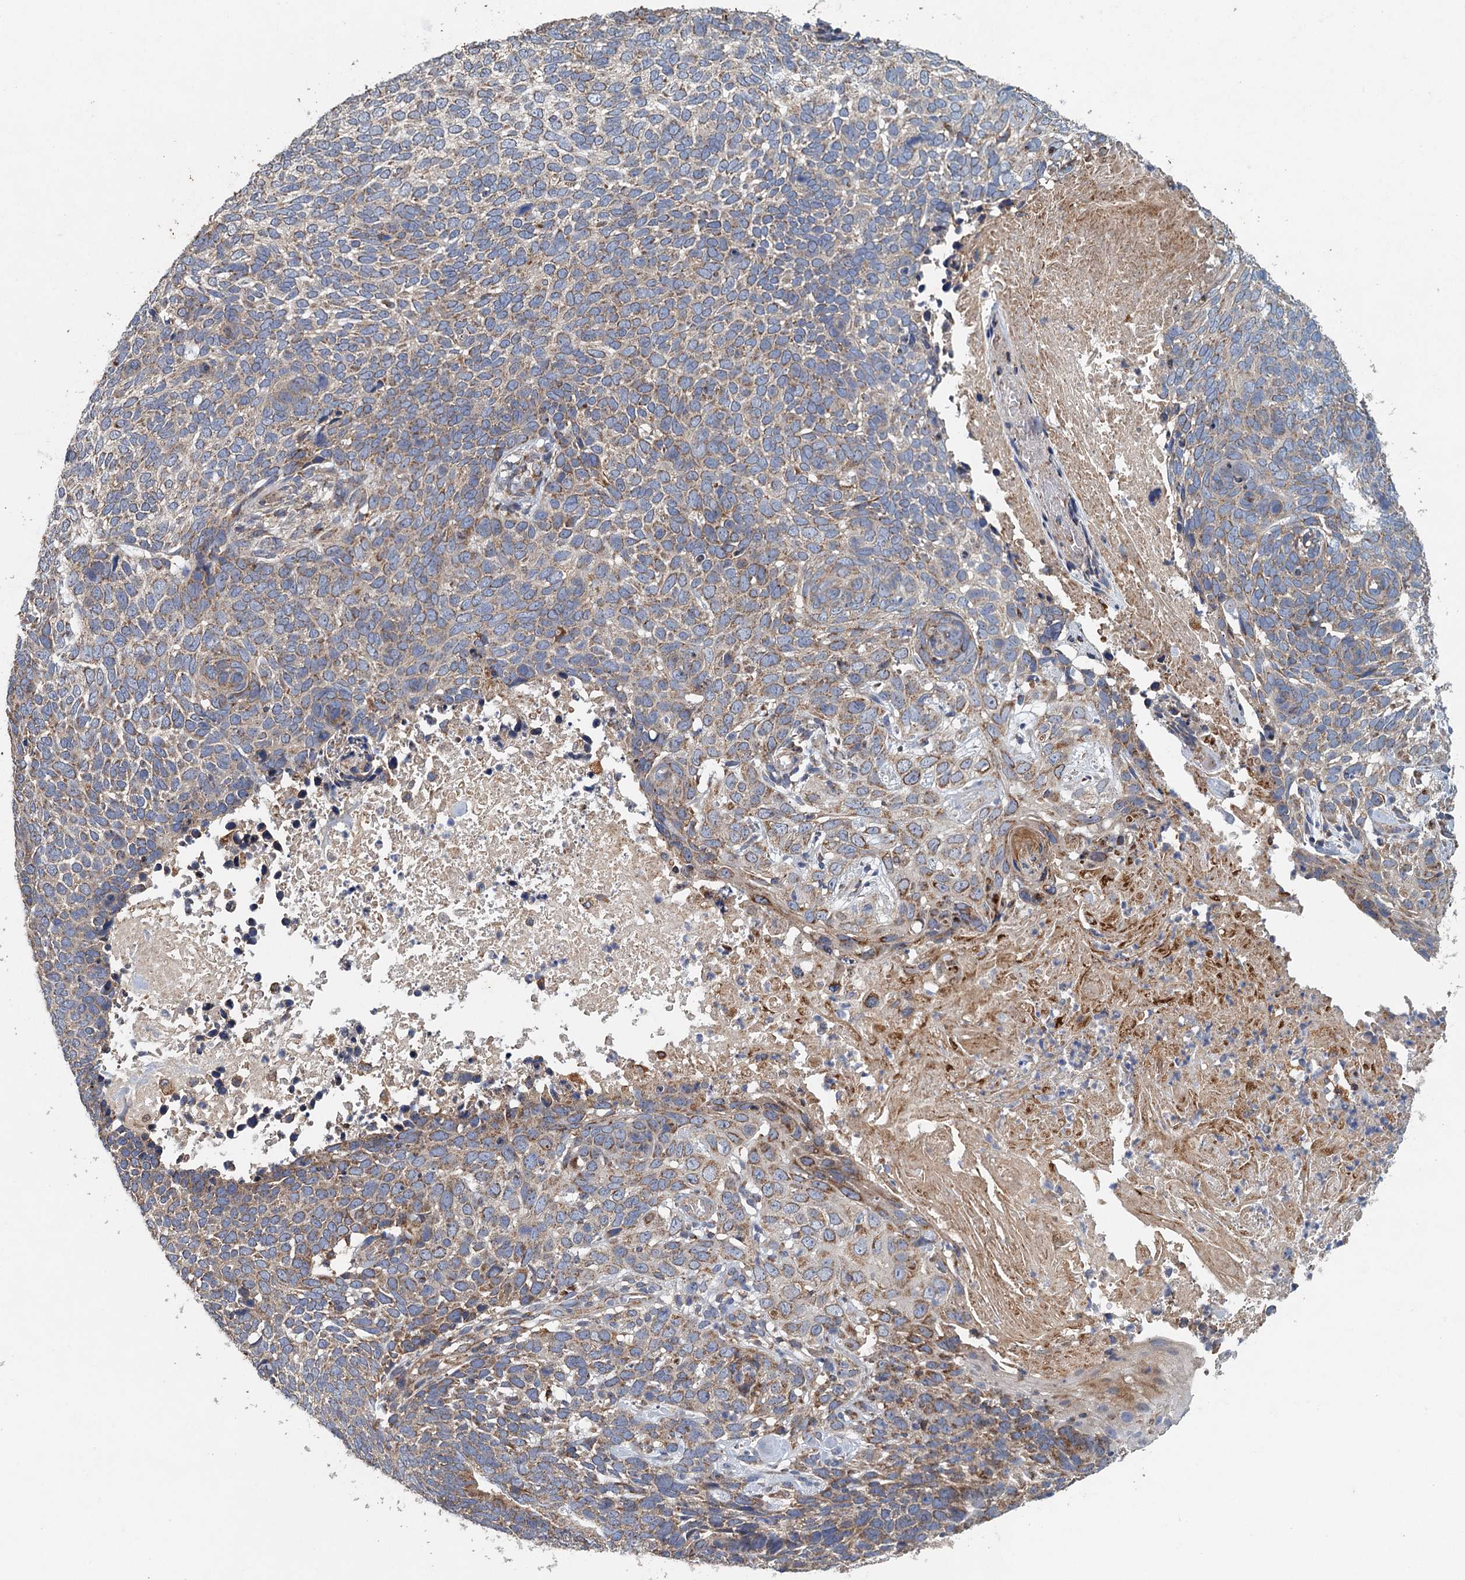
{"staining": {"intensity": "weak", "quantity": ">75%", "location": "cytoplasmic/membranous"}, "tissue": "skin cancer", "cell_type": "Tumor cells", "image_type": "cancer", "snomed": [{"axis": "morphology", "description": "Basal cell carcinoma"}, {"axis": "topography", "description": "Skin"}], "caption": "Immunohistochemistry (IHC) (DAB) staining of basal cell carcinoma (skin) exhibits weak cytoplasmic/membranous protein staining in approximately >75% of tumor cells.", "gene": "BCS1L", "patient": {"sex": "female", "age": 64}}